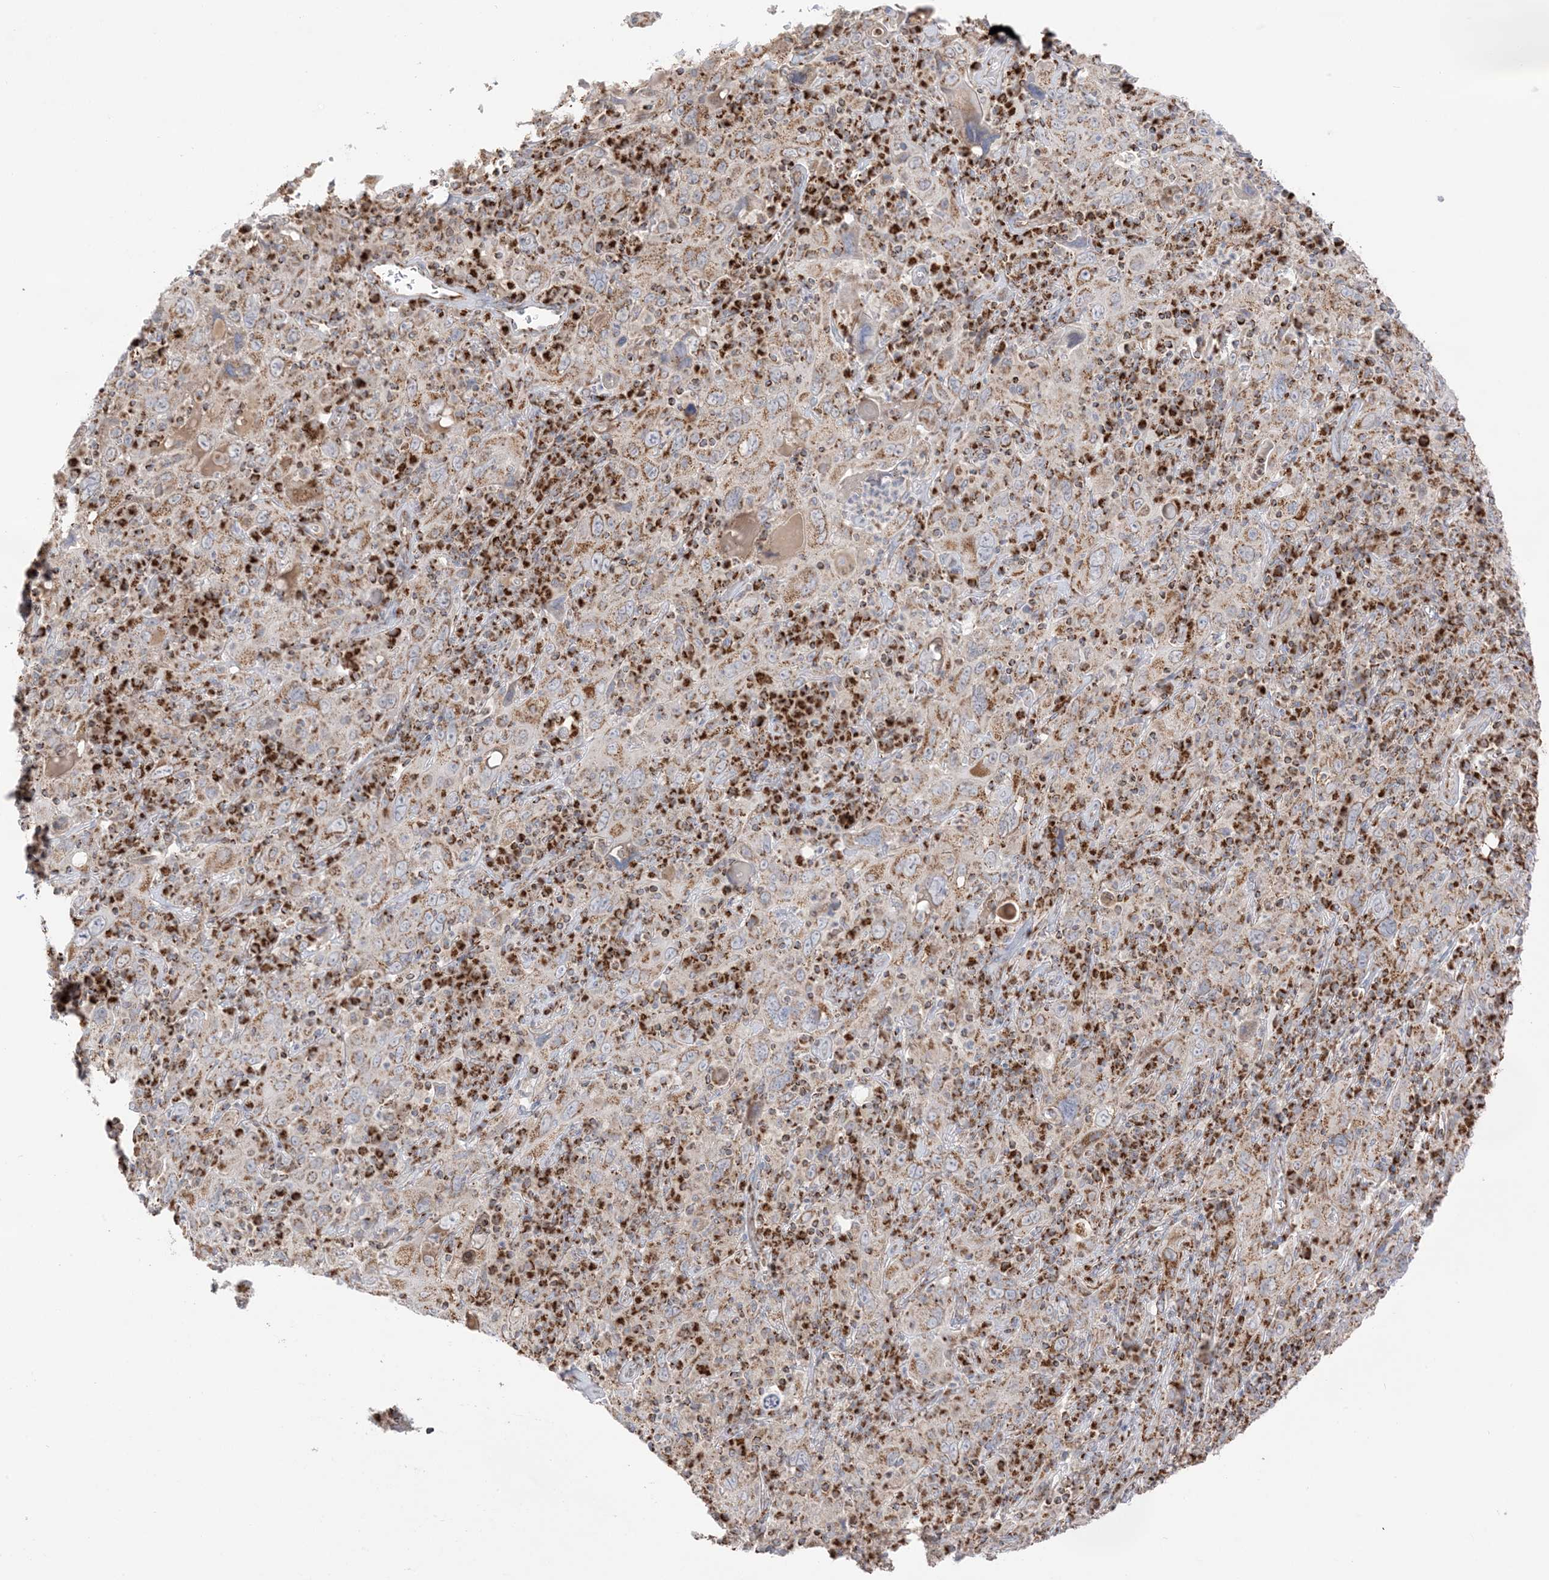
{"staining": {"intensity": "moderate", "quantity": ">75%", "location": "cytoplasmic/membranous"}, "tissue": "cervical cancer", "cell_type": "Tumor cells", "image_type": "cancer", "snomed": [{"axis": "morphology", "description": "Squamous cell carcinoma, NOS"}, {"axis": "topography", "description": "Cervix"}], "caption": "Human cervical cancer (squamous cell carcinoma) stained for a protein (brown) displays moderate cytoplasmic/membranous positive staining in about >75% of tumor cells.", "gene": "SLC25A12", "patient": {"sex": "female", "age": 46}}